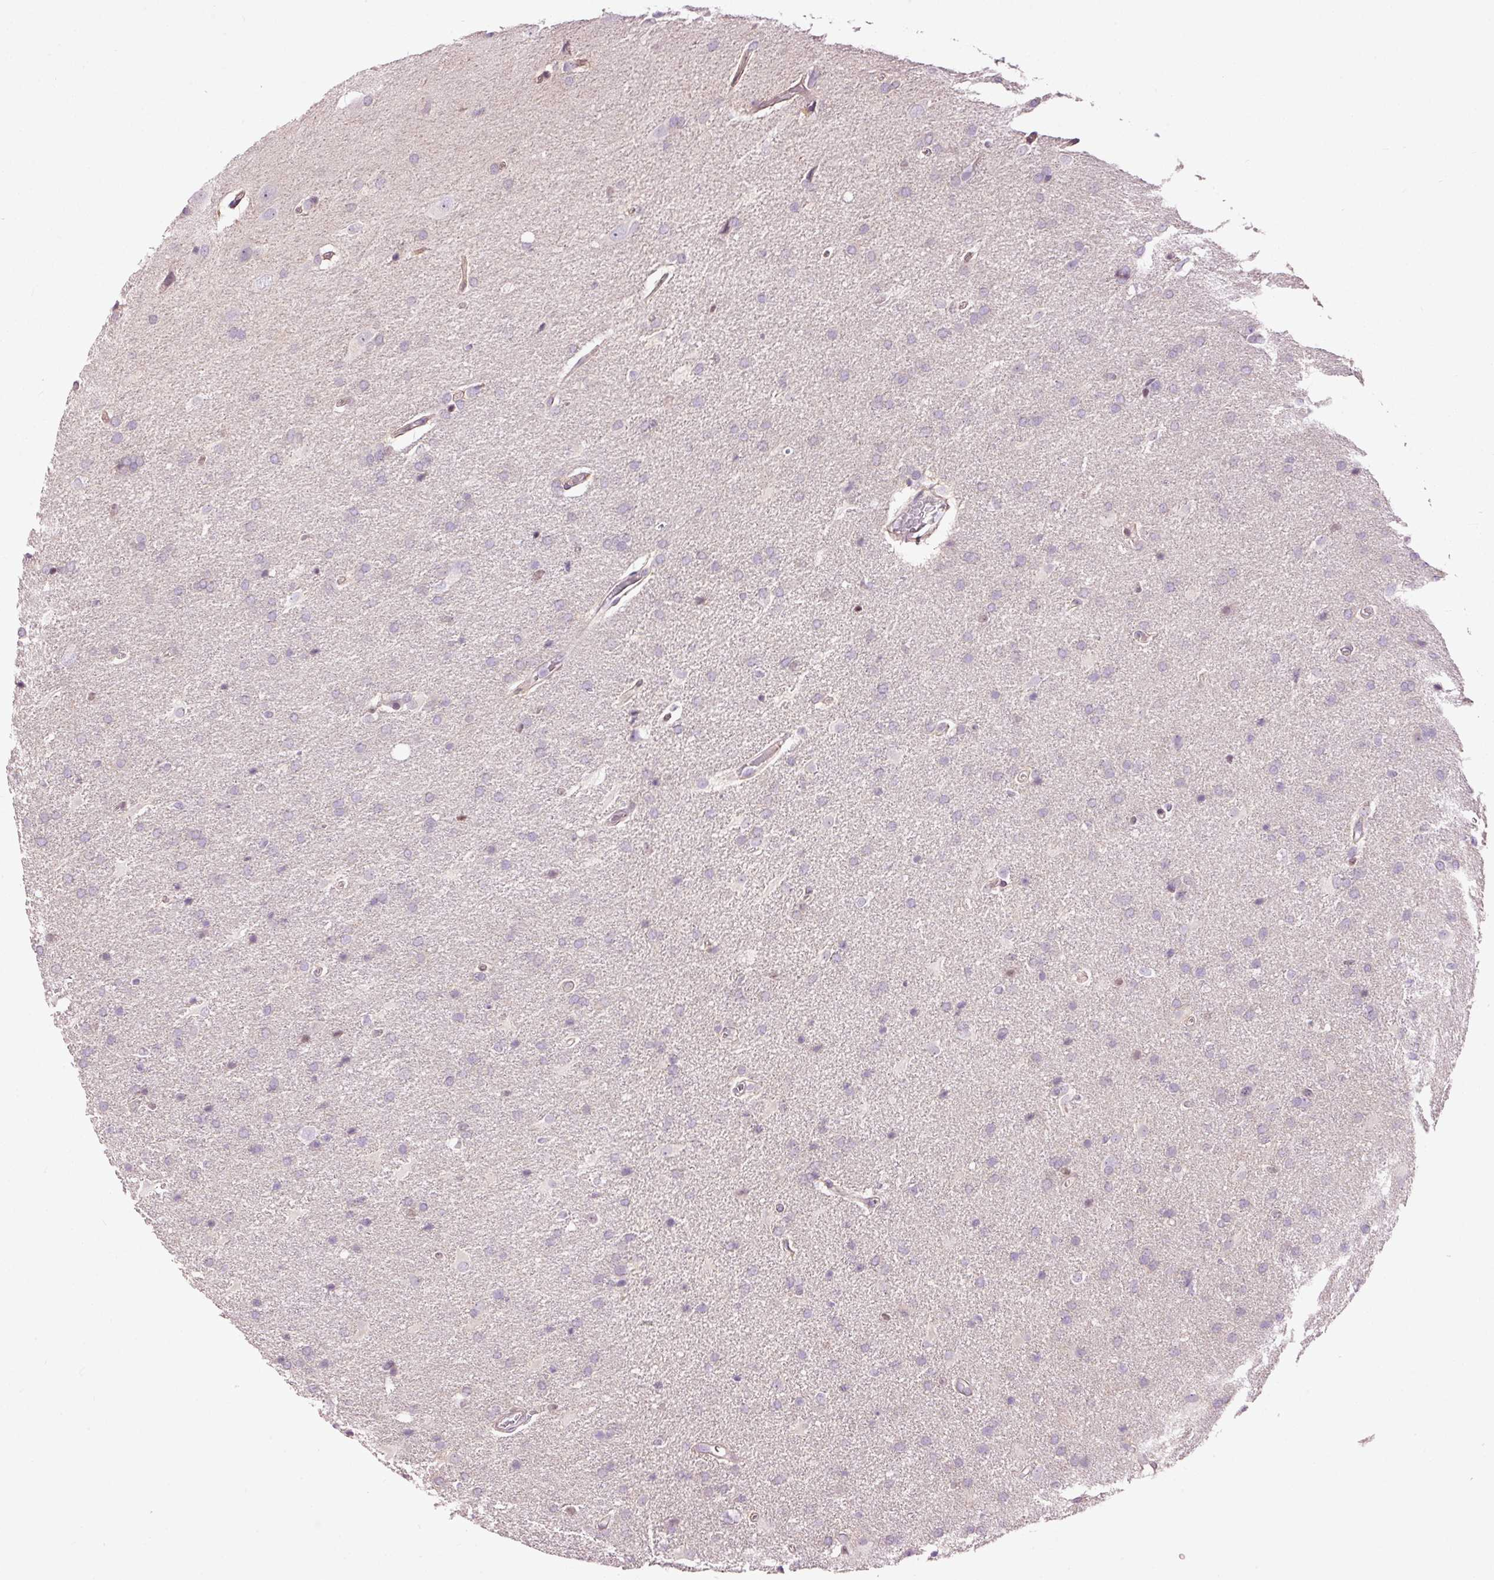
{"staining": {"intensity": "negative", "quantity": "none", "location": "none"}, "tissue": "glioma", "cell_type": "Tumor cells", "image_type": "cancer", "snomed": [{"axis": "morphology", "description": "Glioma, malignant, High grade"}, {"axis": "topography", "description": "Brain"}], "caption": "This photomicrograph is of high-grade glioma (malignant) stained with immunohistochemistry (IHC) to label a protein in brown with the nuclei are counter-stained blue. There is no positivity in tumor cells.", "gene": "FCRL4", "patient": {"sex": "male", "age": 56}}